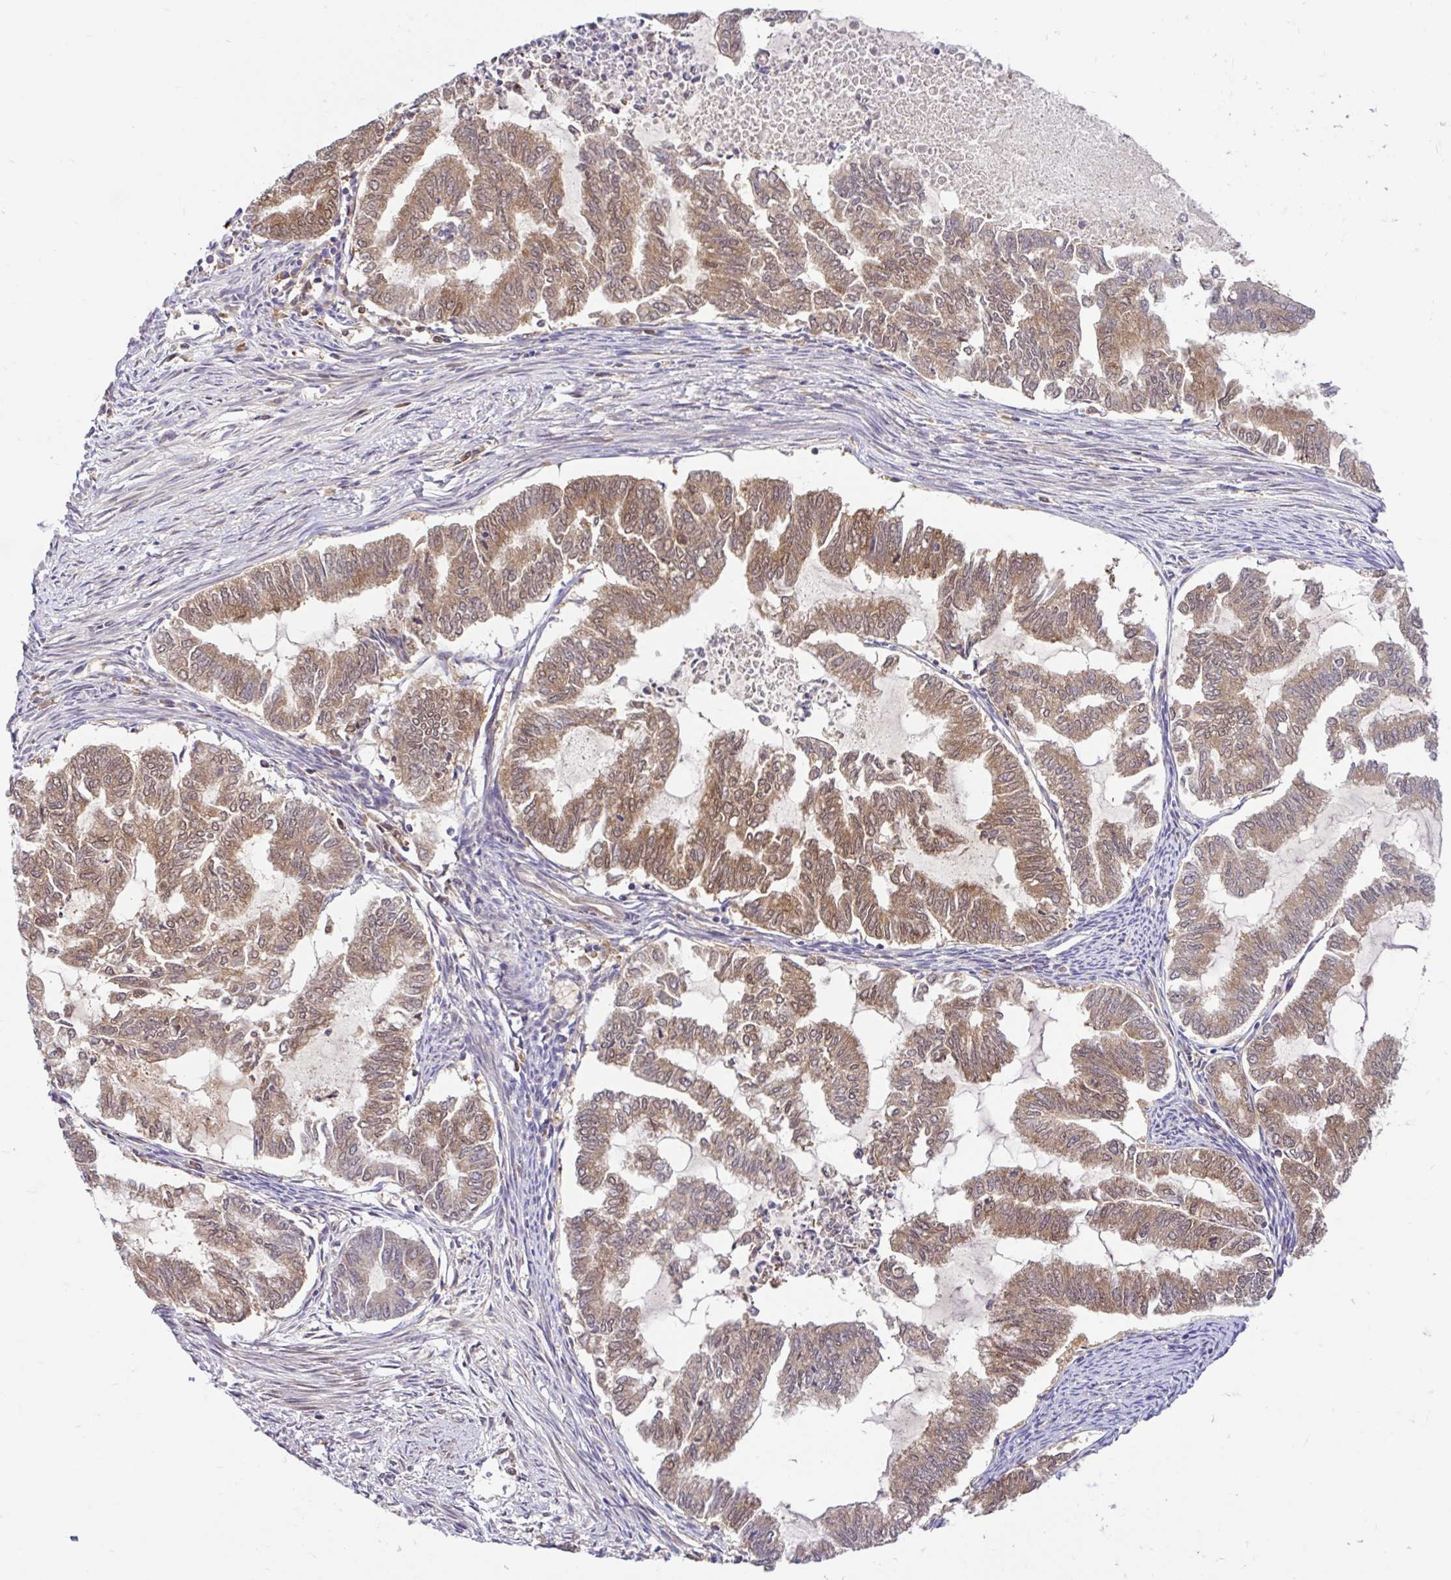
{"staining": {"intensity": "moderate", "quantity": ">75%", "location": "cytoplasmic/membranous,nuclear"}, "tissue": "endometrial cancer", "cell_type": "Tumor cells", "image_type": "cancer", "snomed": [{"axis": "morphology", "description": "Adenocarcinoma, NOS"}, {"axis": "topography", "description": "Endometrium"}], "caption": "Immunohistochemical staining of endometrial cancer (adenocarcinoma) shows moderate cytoplasmic/membranous and nuclear protein expression in about >75% of tumor cells.", "gene": "BLVRA", "patient": {"sex": "female", "age": 79}}